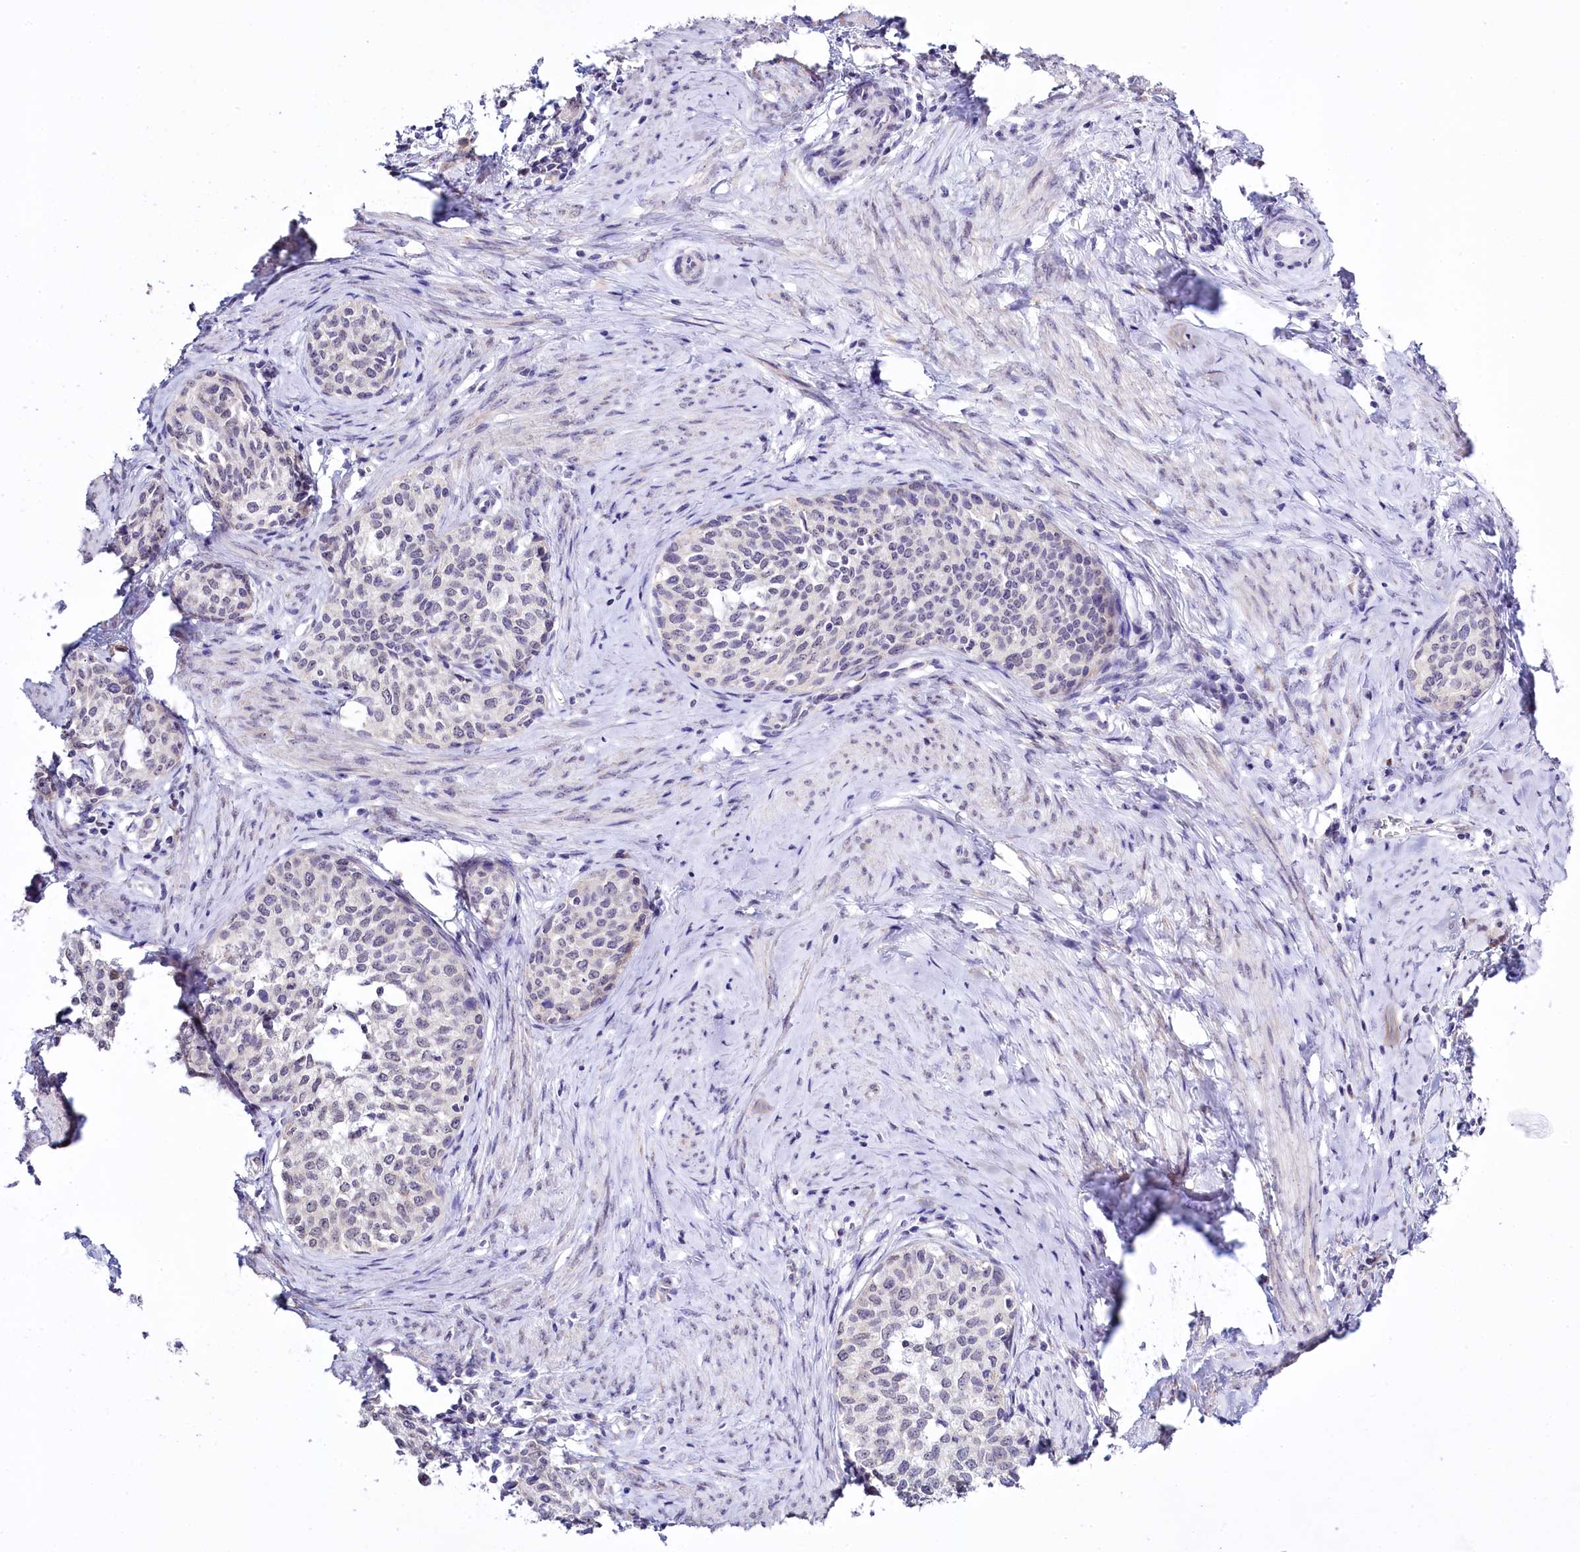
{"staining": {"intensity": "negative", "quantity": "none", "location": "none"}, "tissue": "cervical cancer", "cell_type": "Tumor cells", "image_type": "cancer", "snomed": [{"axis": "morphology", "description": "Squamous cell carcinoma, NOS"}, {"axis": "morphology", "description": "Adenocarcinoma, NOS"}, {"axis": "topography", "description": "Cervix"}], "caption": "Immunohistochemical staining of human cervical squamous cell carcinoma shows no significant positivity in tumor cells.", "gene": "SPATS2", "patient": {"sex": "female", "age": 52}}